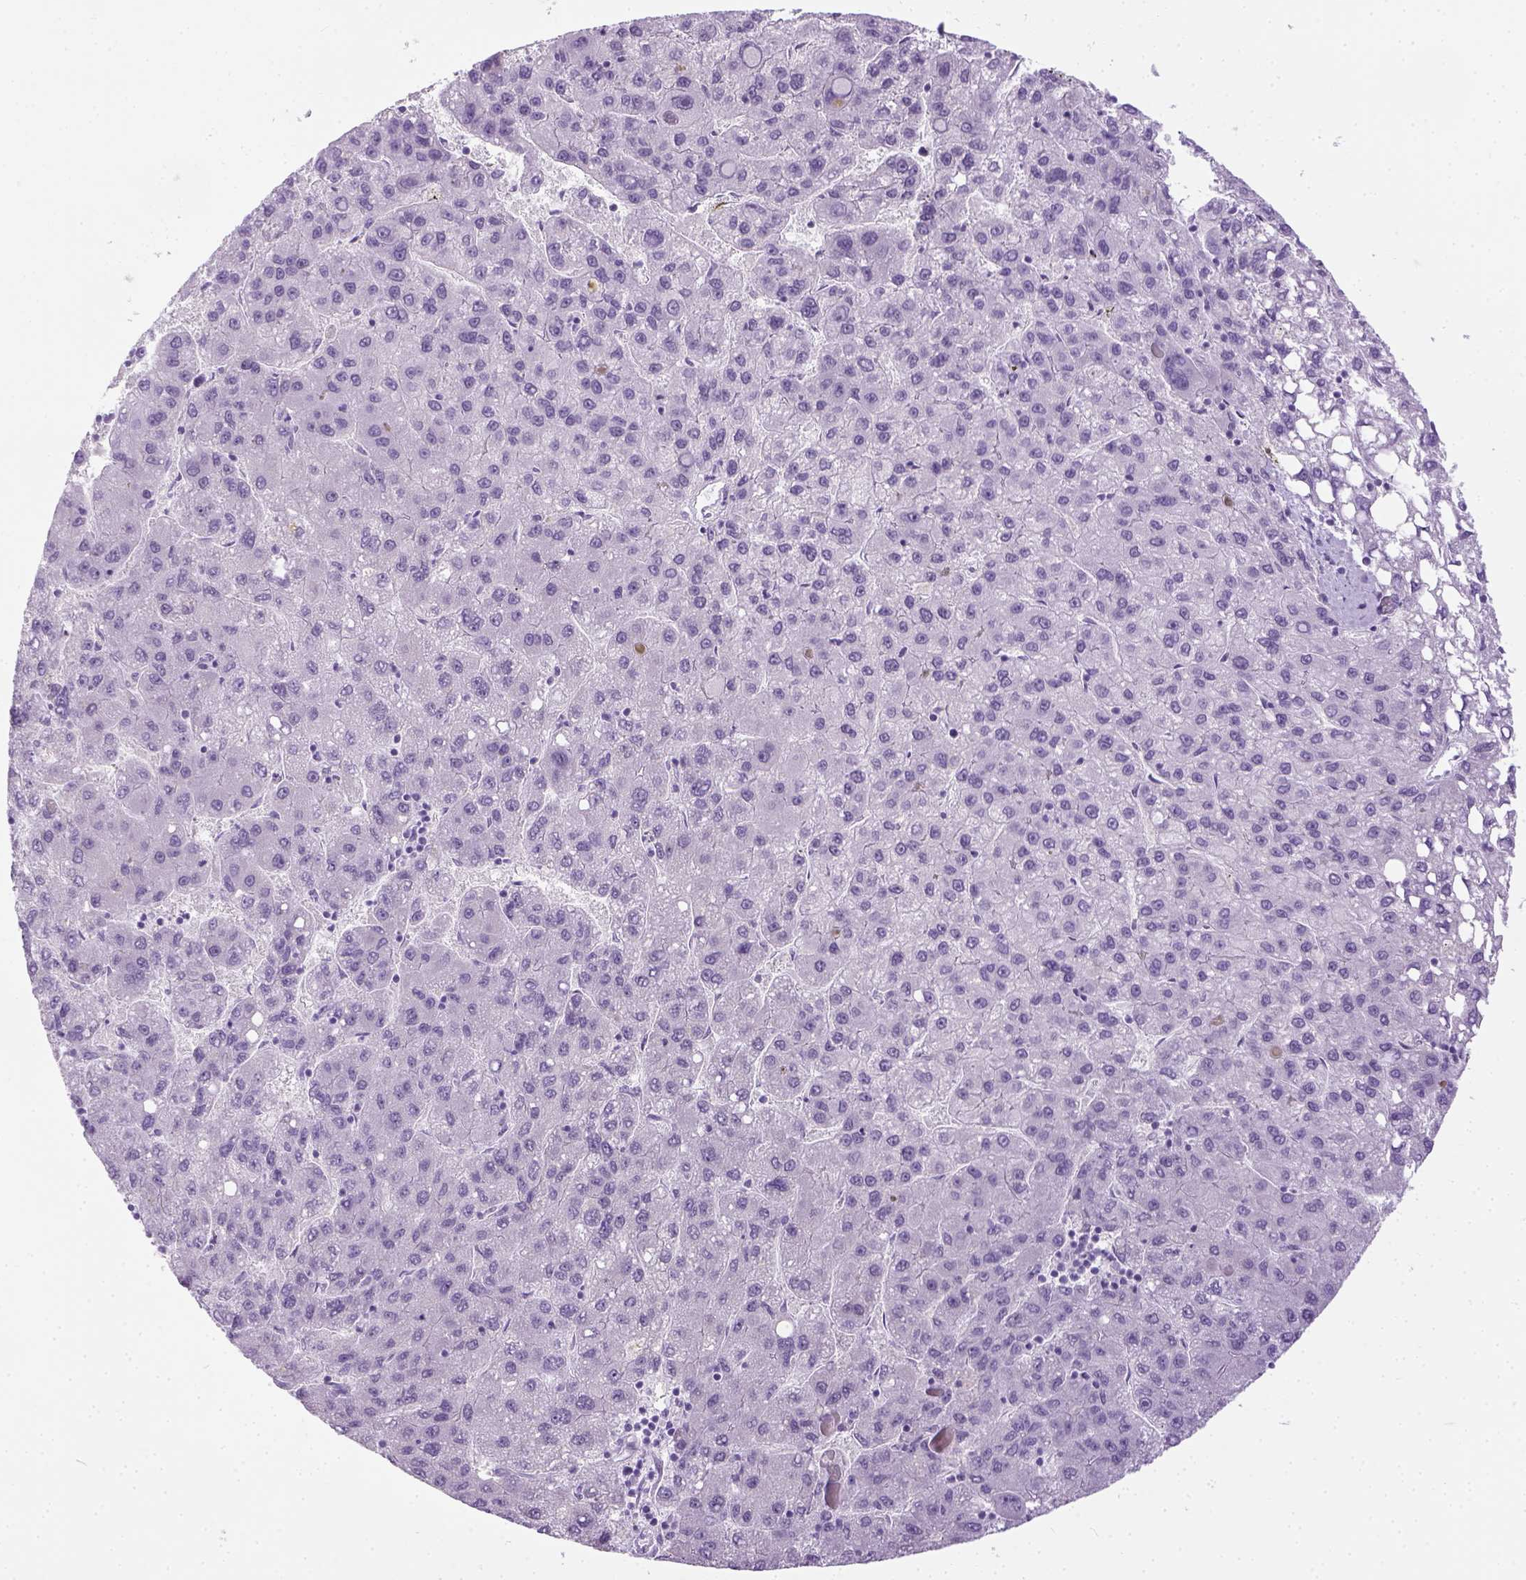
{"staining": {"intensity": "negative", "quantity": "none", "location": "none"}, "tissue": "liver cancer", "cell_type": "Tumor cells", "image_type": "cancer", "snomed": [{"axis": "morphology", "description": "Carcinoma, Hepatocellular, NOS"}, {"axis": "topography", "description": "Liver"}], "caption": "Immunohistochemistry (IHC) micrograph of liver cancer (hepatocellular carcinoma) stained for a protein (brown), which displays no staining in tumor cells. Brightfield microscopy of immunohistochemistry stained with DAB (3,3'-diaminobenzidine) (brown) and hematoxylin (blue), captured at high magnification.", "gene": "LGSN", "patient": {"sex": "female", "age": 82}}